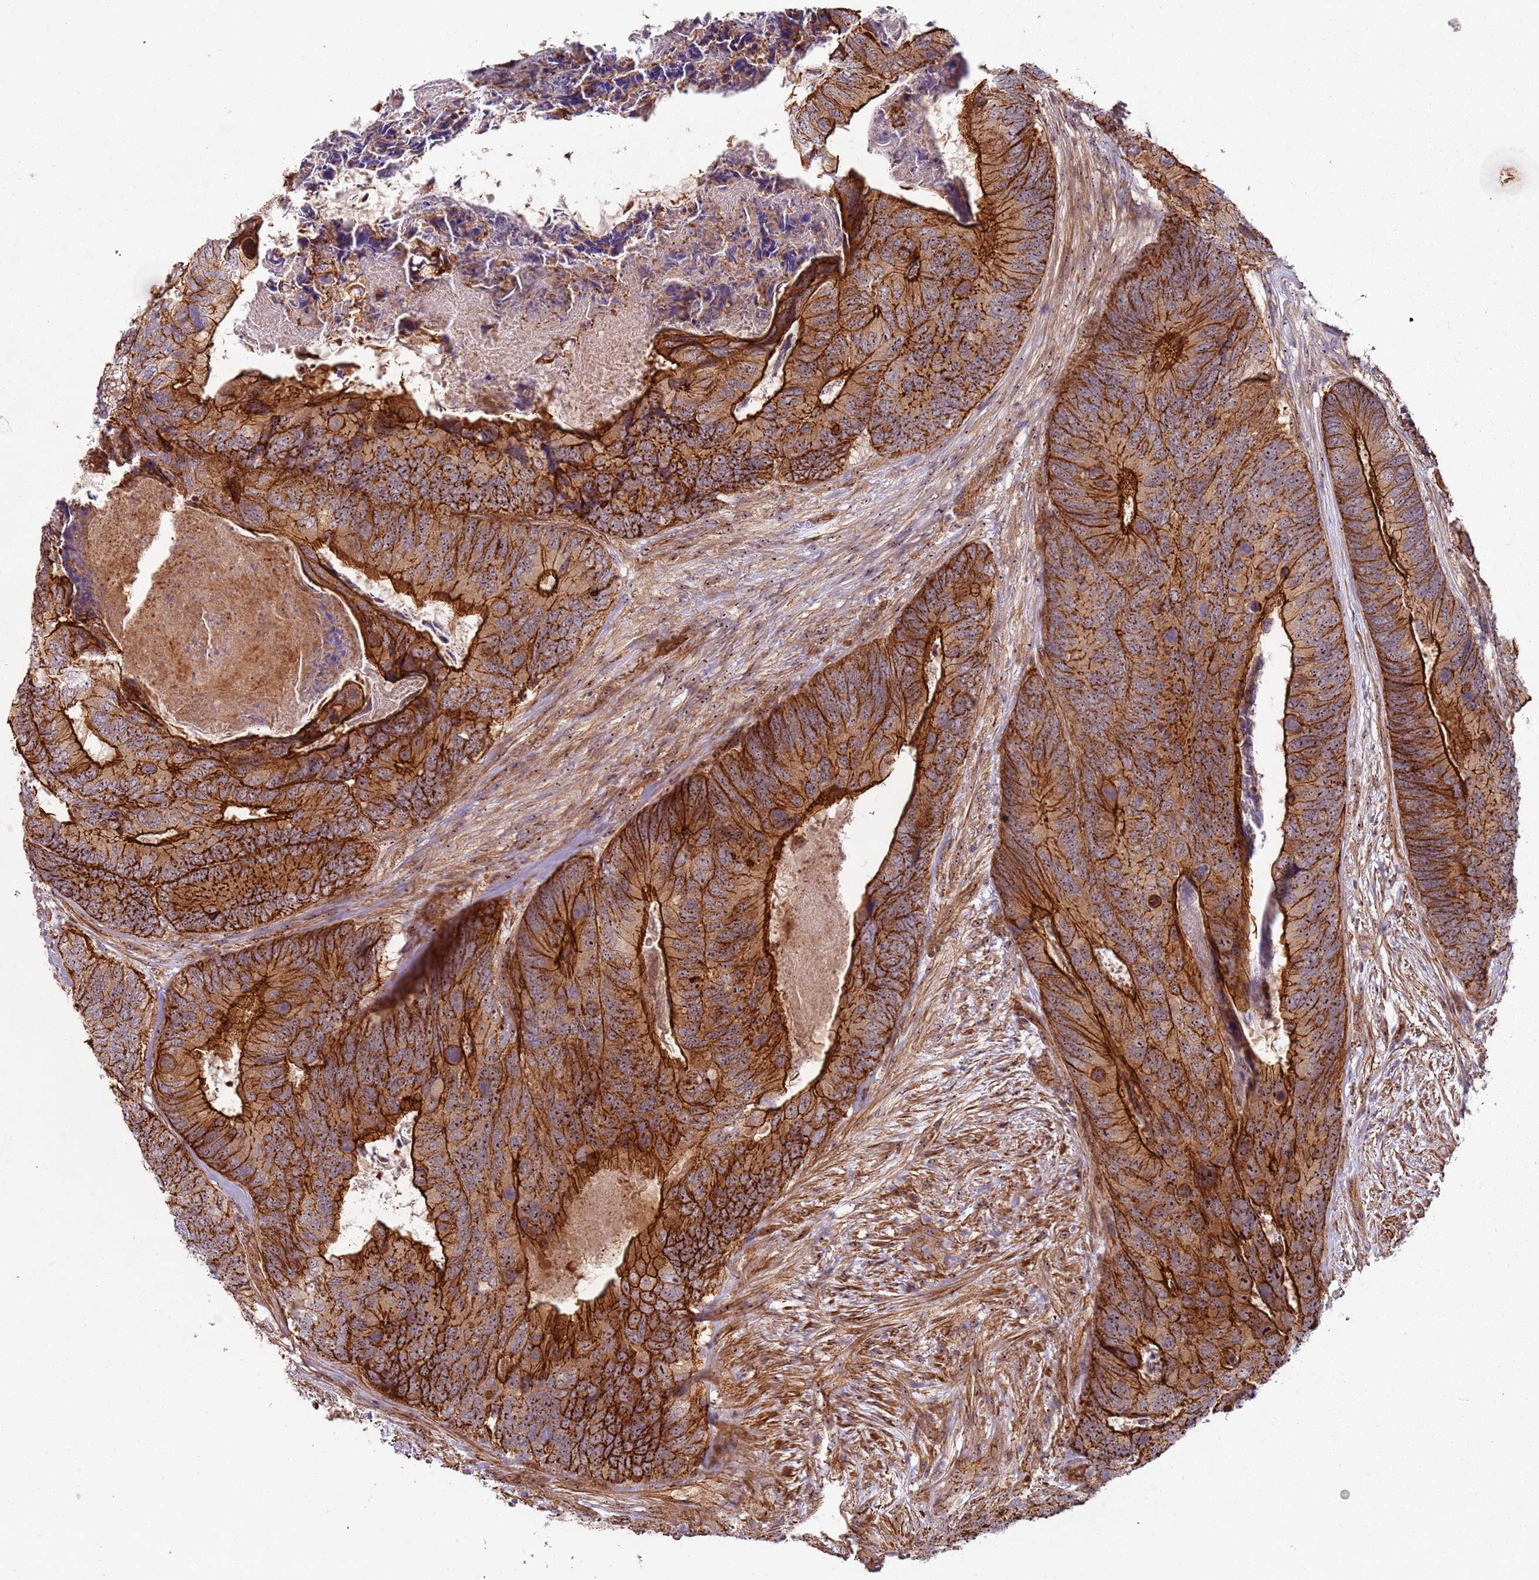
{"staining": {"intensity": "strong", "quantity": ">75%", "location": "cytoplasmic/membranous"}, "tissue": "colorectal cancer", "cell_type": "Tumor cells", "image_type": "cancer", "snomed": [{"axis": "morphology", "description": "Adenocarcinoma, NOS"}, {"axis": "topography", "description": "Colon"}], "caption": "Immunohistochemical staining of human colorectal cancer (adenocarcinoma) exhibits strong cytoplasmic/membranous protein staining in about >75% of tumor cells.", "gene": "C2CD4B", "patient": {"sex": "female", "age": 67}}